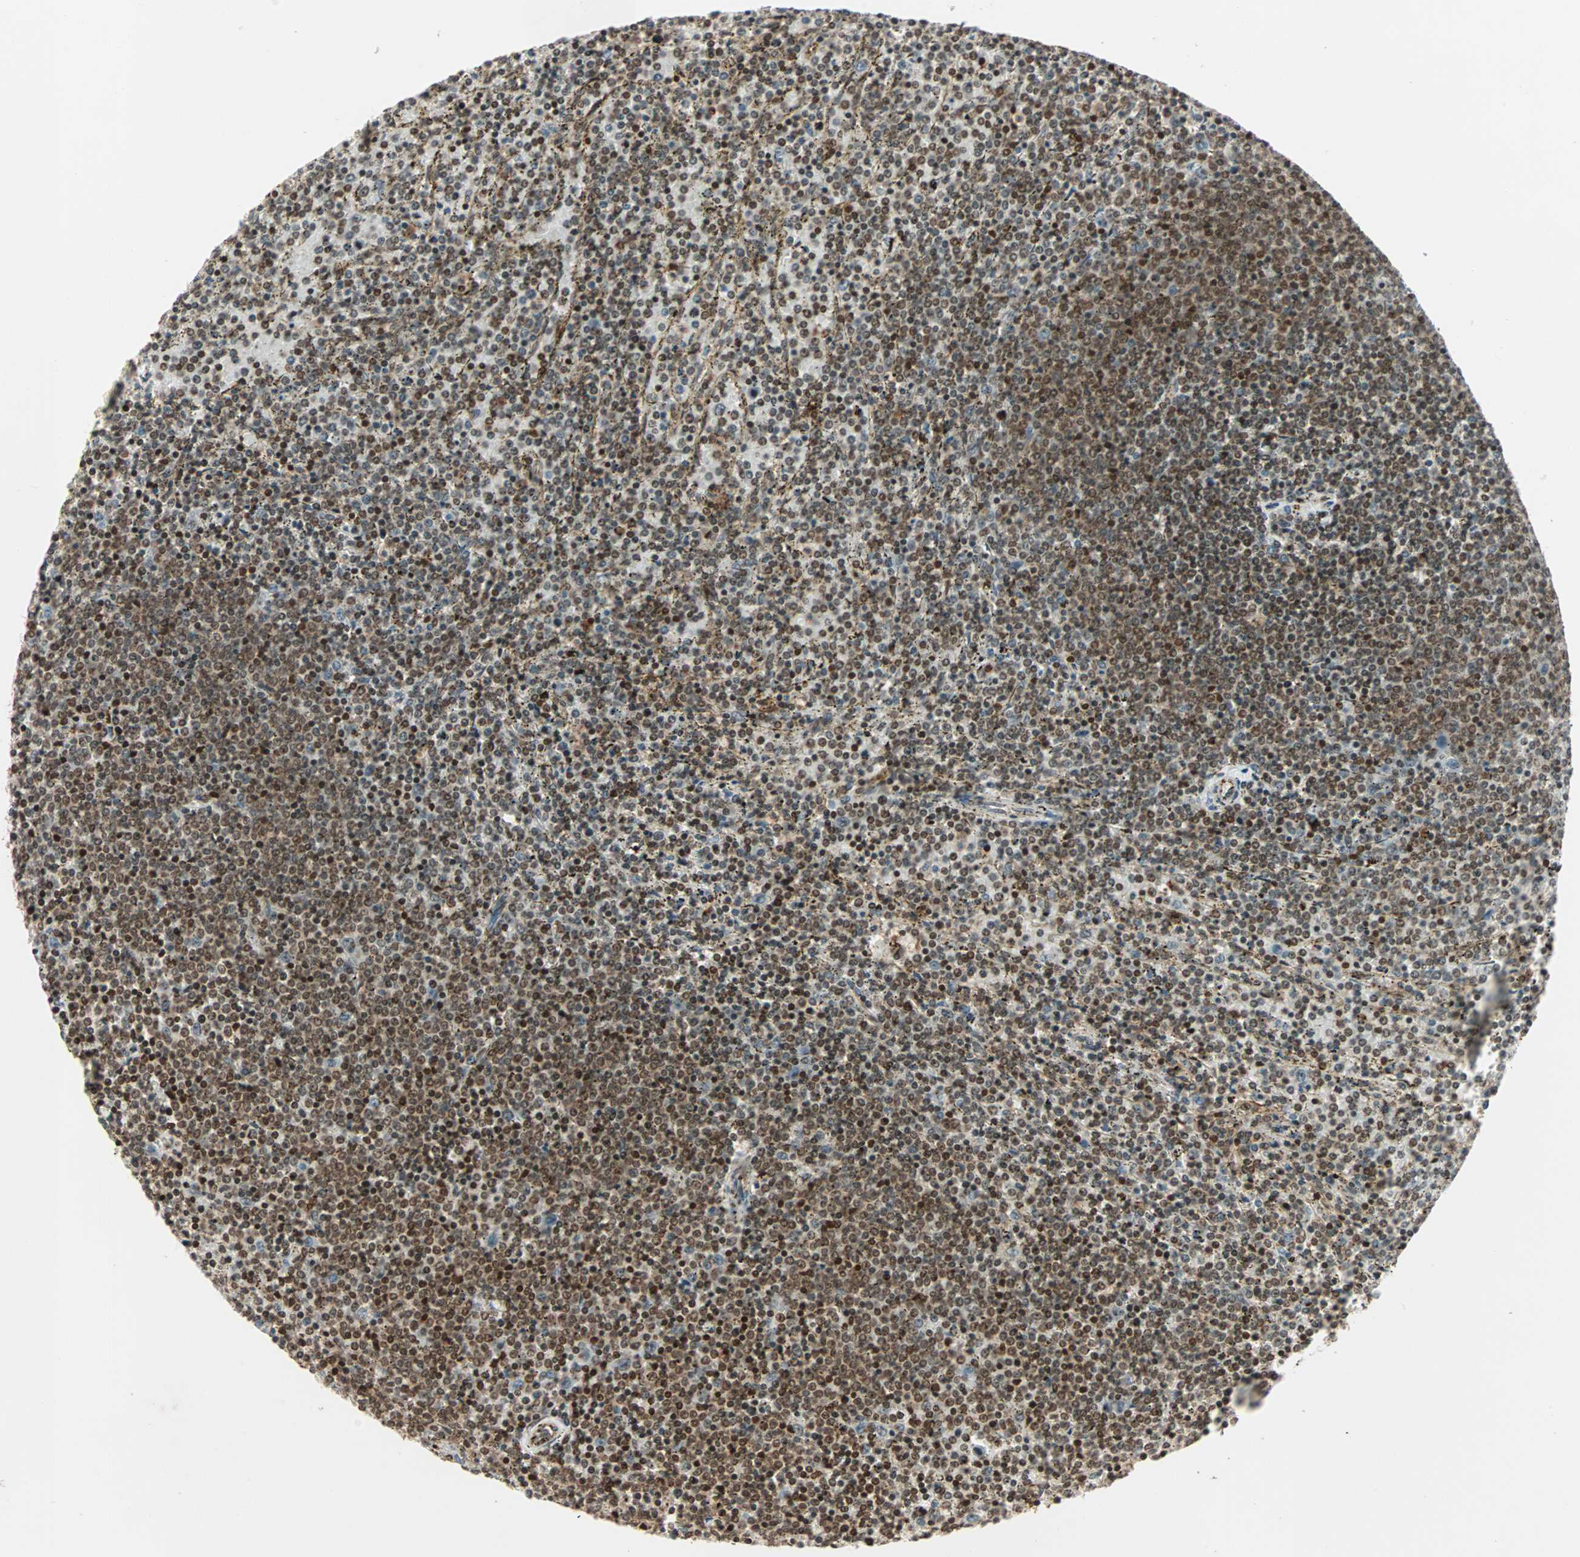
{"staining": {"intensity": "strong", "quantity": ">75%", "location": "cytoplasmic/membranous,nuclear"}, "tissue": "lymphoma", "cell_type": "Tumor cells", "image_type": "cancer", "snomed": [{"axis": "morphology", "description": "Malignant lymphoma, non-Hodgkin's type, Low grade"}, {"axis": "topography", "description": "Spleen"}], "caption": "Approximately >75% of tumor cells in lymphoma exhibit strong cytoplasmic/membranous and nuclear protein expression as visualized by brown immunohistochemical staining.", "gene": "ZBED9", "patient": {"sex": "female", "age": 77}}